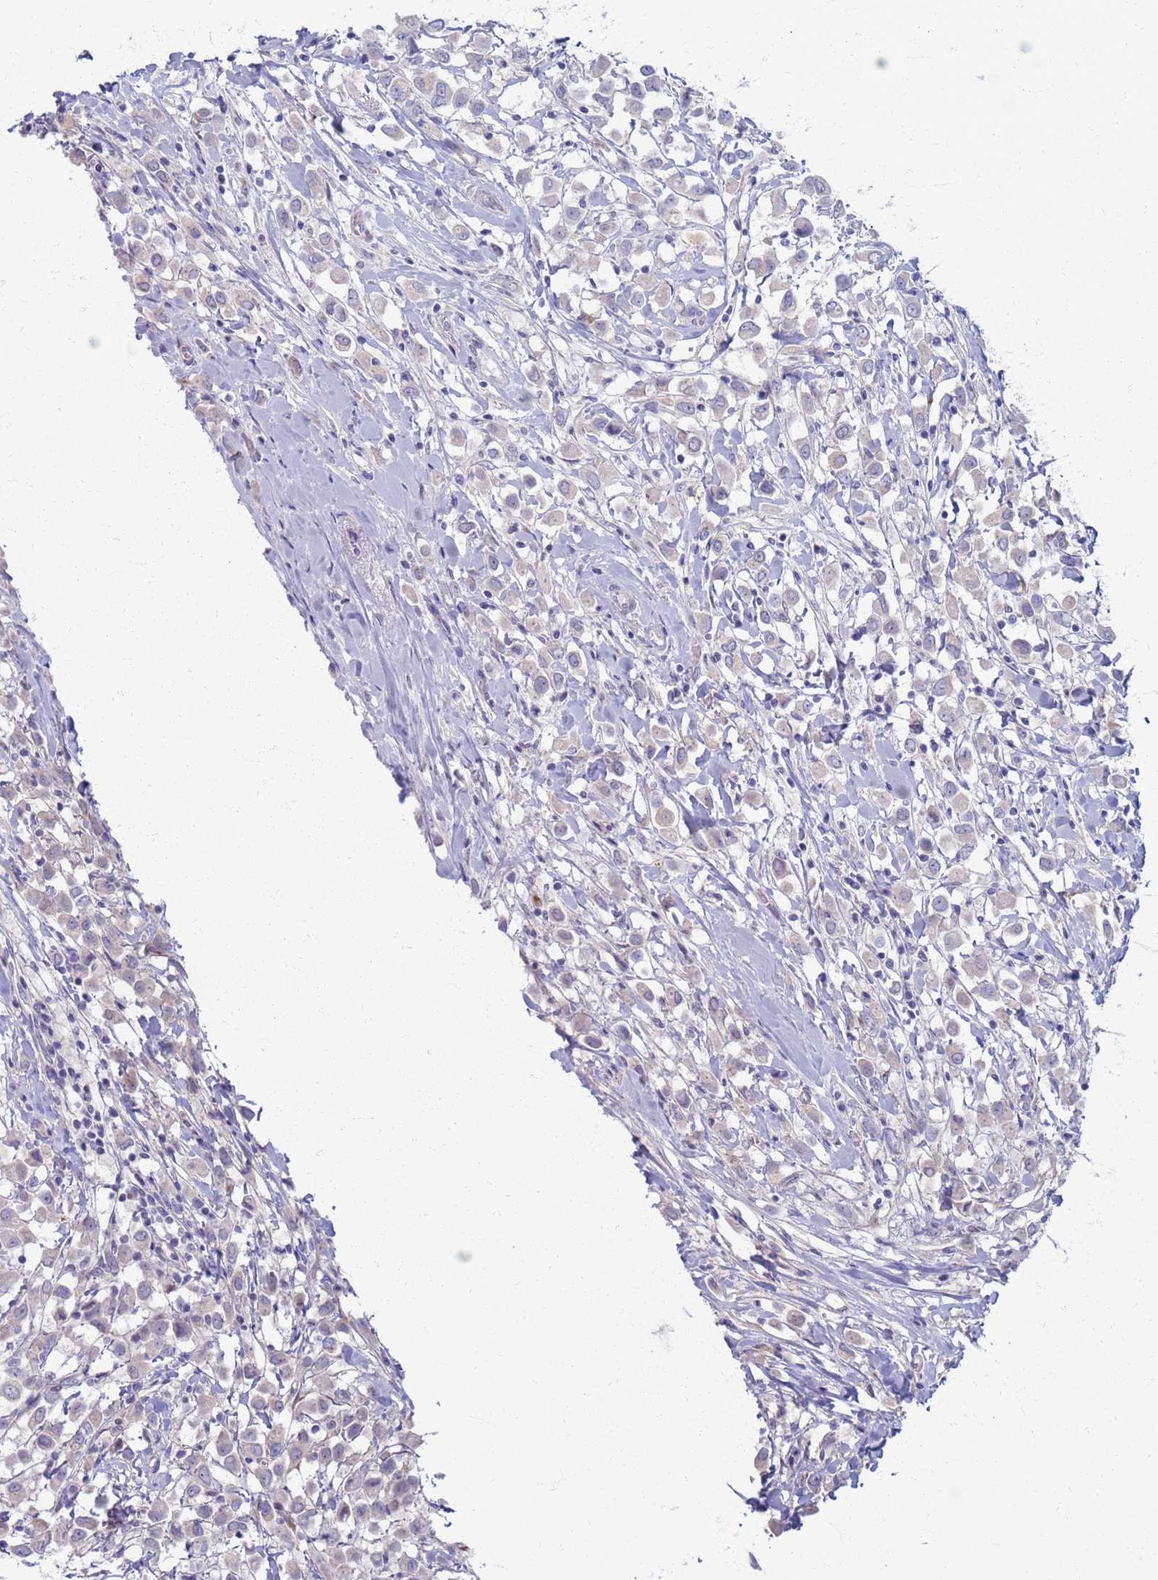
{"staining": {"intensity": "negative", "quantity": "none", "location": "none"}, "tissue": "breast cancer", "cell_type": "Tumor cells", "image_type": "cancer", "snomed": [{"axis": "morphology", "description": "Duct carcinoma"}, {"axis": "topography", "description": "Breast"}], "caption": "DAB (3,3'-diaminobenzidine) immunohistochemical staining of breast infiltrating ductal carcinoma demonstrates no significant staining in tumor cells. (DAB (3,3'-diaminobenzidine) immunohistochemistry with hematoxylin counter stain).", "gene": "CLCA2", "patient": {"sex": "female", "age": 61}}